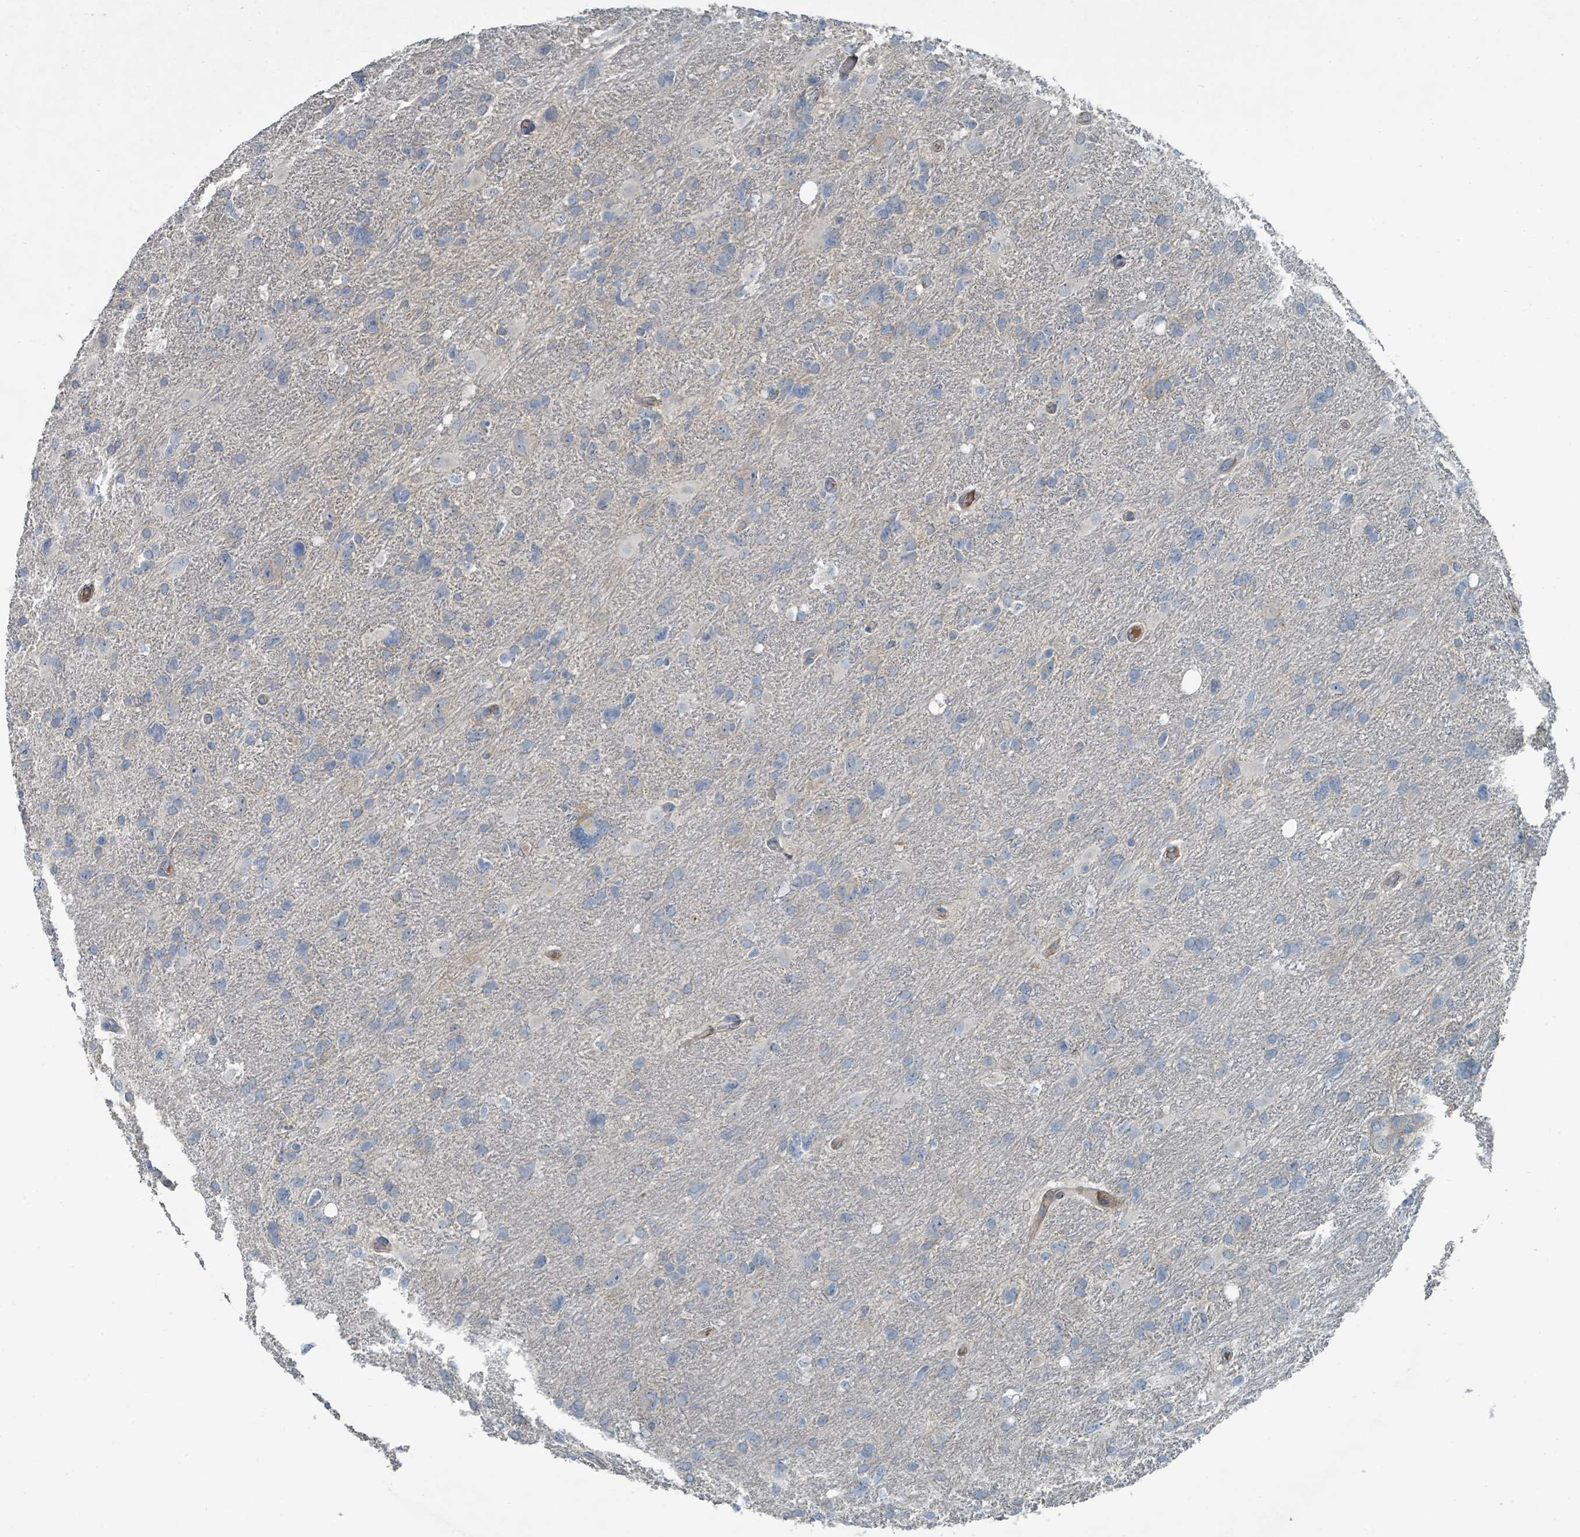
{"staining": {"intensity": "negative", "quantity": "none", "location": "none"}, "tissue": "glioma", "cell_type": "Tumor cells", "image_type": "cancer", "snomed": [{"axis": "morphology", "description": "Glioma, malignant, High grade"}, {"axis": "topography", "description": "Brain"}], "caption": "A micrograph of glioma stained for a protein reveals no brown staining in tumor cells. (DAB (3,3'-diaminobenzidine) IHC, high magnification).", "gene": "SLC44A5", "patient": {"sex": "male", "age": 61}}